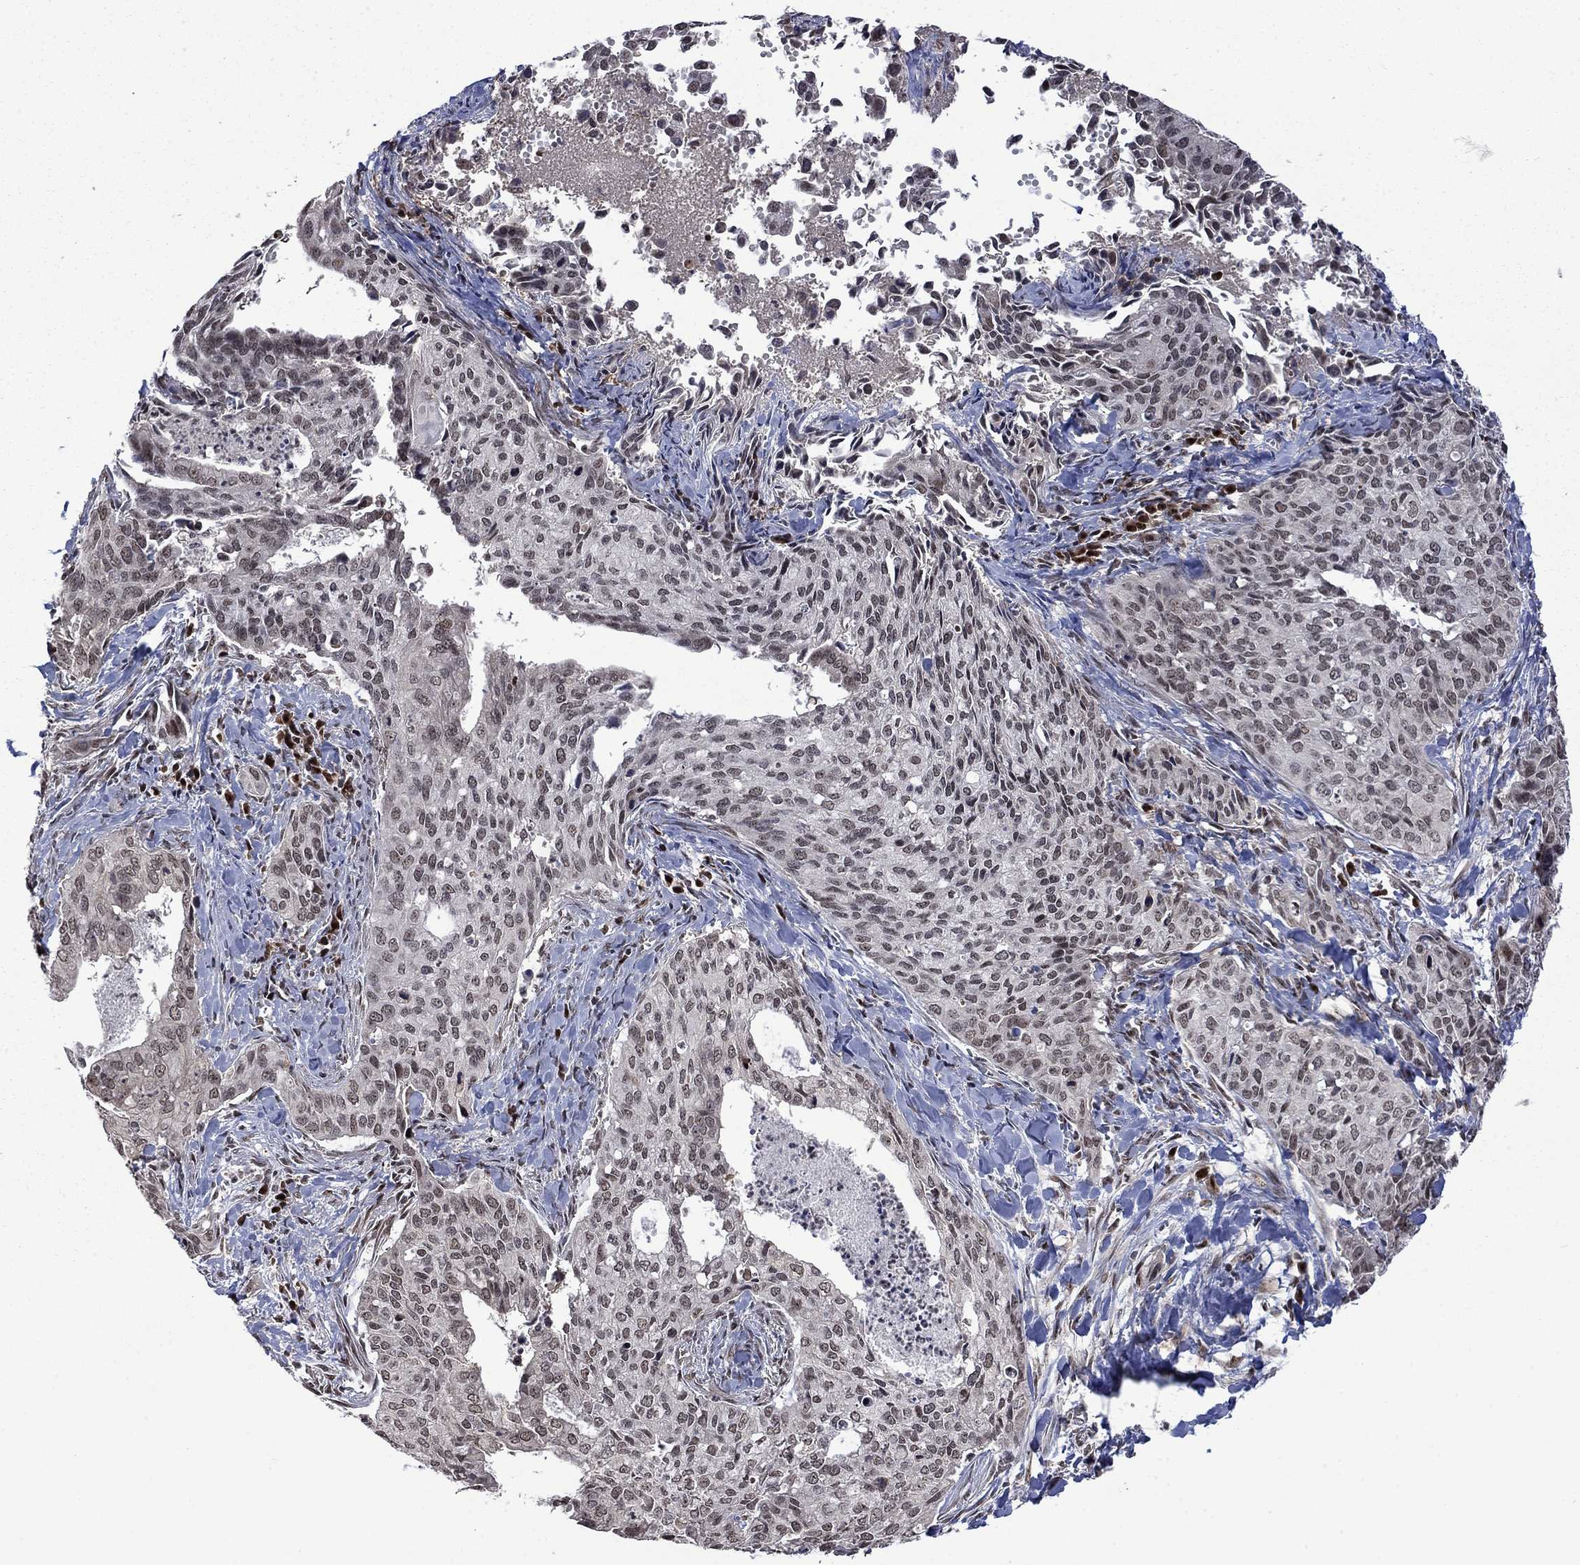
{"staining": {"intensity": "negative", "quantity": "none", "location": "none"}, "tissue": "cervical cancer", "cell_type": "Tumor cells", "image_type": "cancer", "snomed": [{"axis": "morphology", "description": "Squamous cell carcinoma, NOS"}, {"axis": "topography", "description": "Cervix"}], "caption": "Immunohistochemical staining of cervical squamous cell carcinoma reveals no significant staining in tumor cells.", "gene": "FBL", "patient": {"sex": "female", "age": 29}}